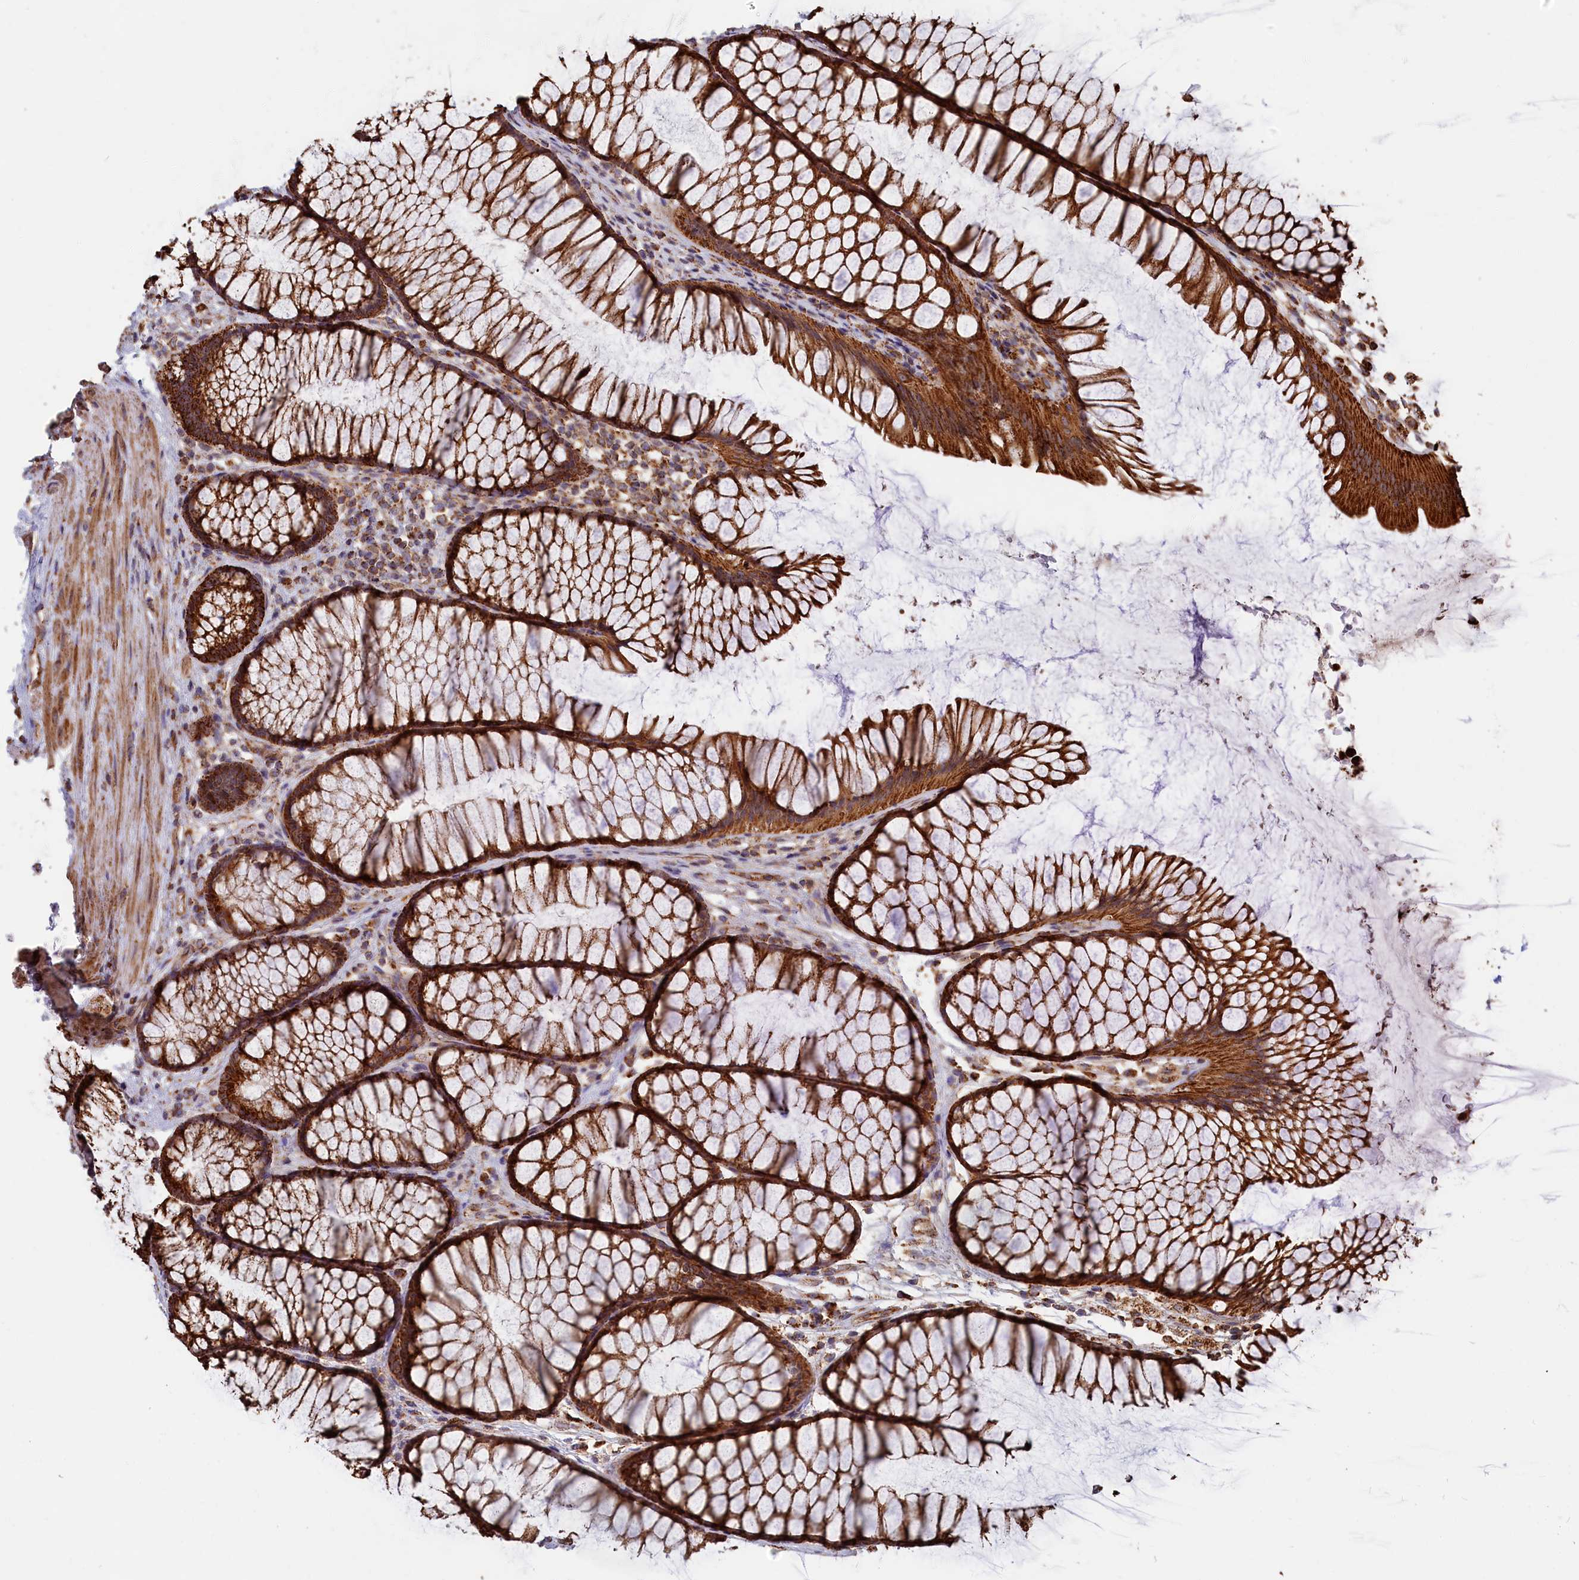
{"staining": {"intensity": "moderate", "quantity": ">75%", "location": "cytoplasmic/membranous"}, "tissue": "colon", "cell_type": "Endothelial cells", "image_type": "normal", "snomed": [{"axis": "morphology", "description": "Normal tissue, NOS"}, {"axis": "topography", "description": "Colon"}], "caption": "Immunohistochemistry (IHC) of benign human colon displays medium levels of moderate cytoplasmic/membranous positivity in approximately >75% of endothelial cells. The staining was performed using DAB (3,3'-diaminobenzidine) to visualize the protein expression in brown, while the nuclei were stained in blue with hematoxylin (Magnification: 20x).", "gene": "MACROD1", "patient": {"sex": "female", "age": 82}}